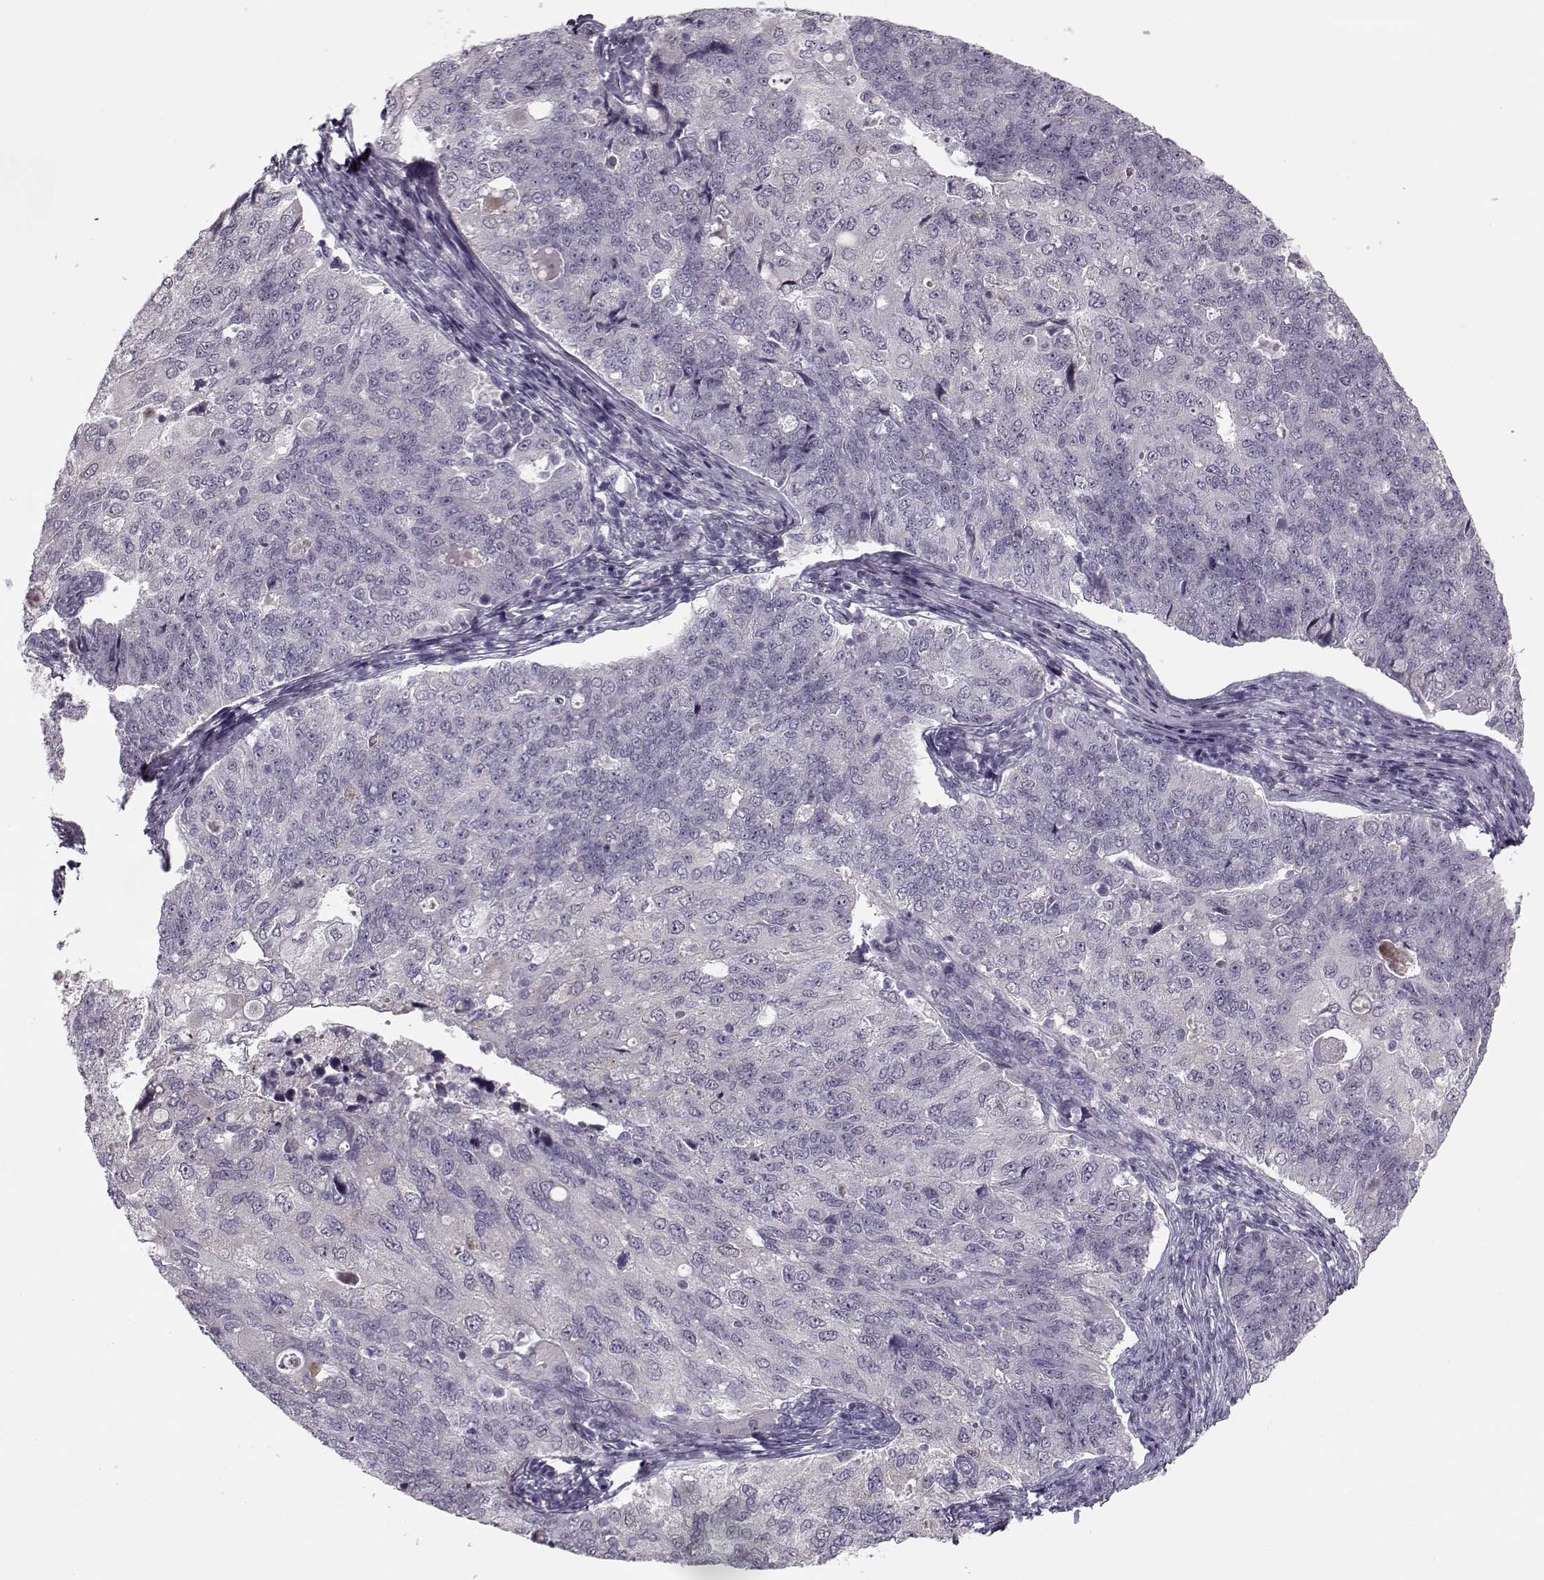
{"staining": {"intensity": "negative", "quantity": "none", "location": "none"}, "tissue": "endometrial cancer", "cell_type": "Tumor cells", "image_type": "cancer", "snomed": [{"axis": "morphology", "description": "Adenocarcinoma, NOS"}, {"axis": "topography", "description": "Endometrium"}], "caption": "A high-resolution micrograph shows IHC staining of endometrial adenocarcinoma, which reveals no significant expression in tumor cells.", "gene": "DNAI3", "patient": {"sex": "female", "age": 43}}